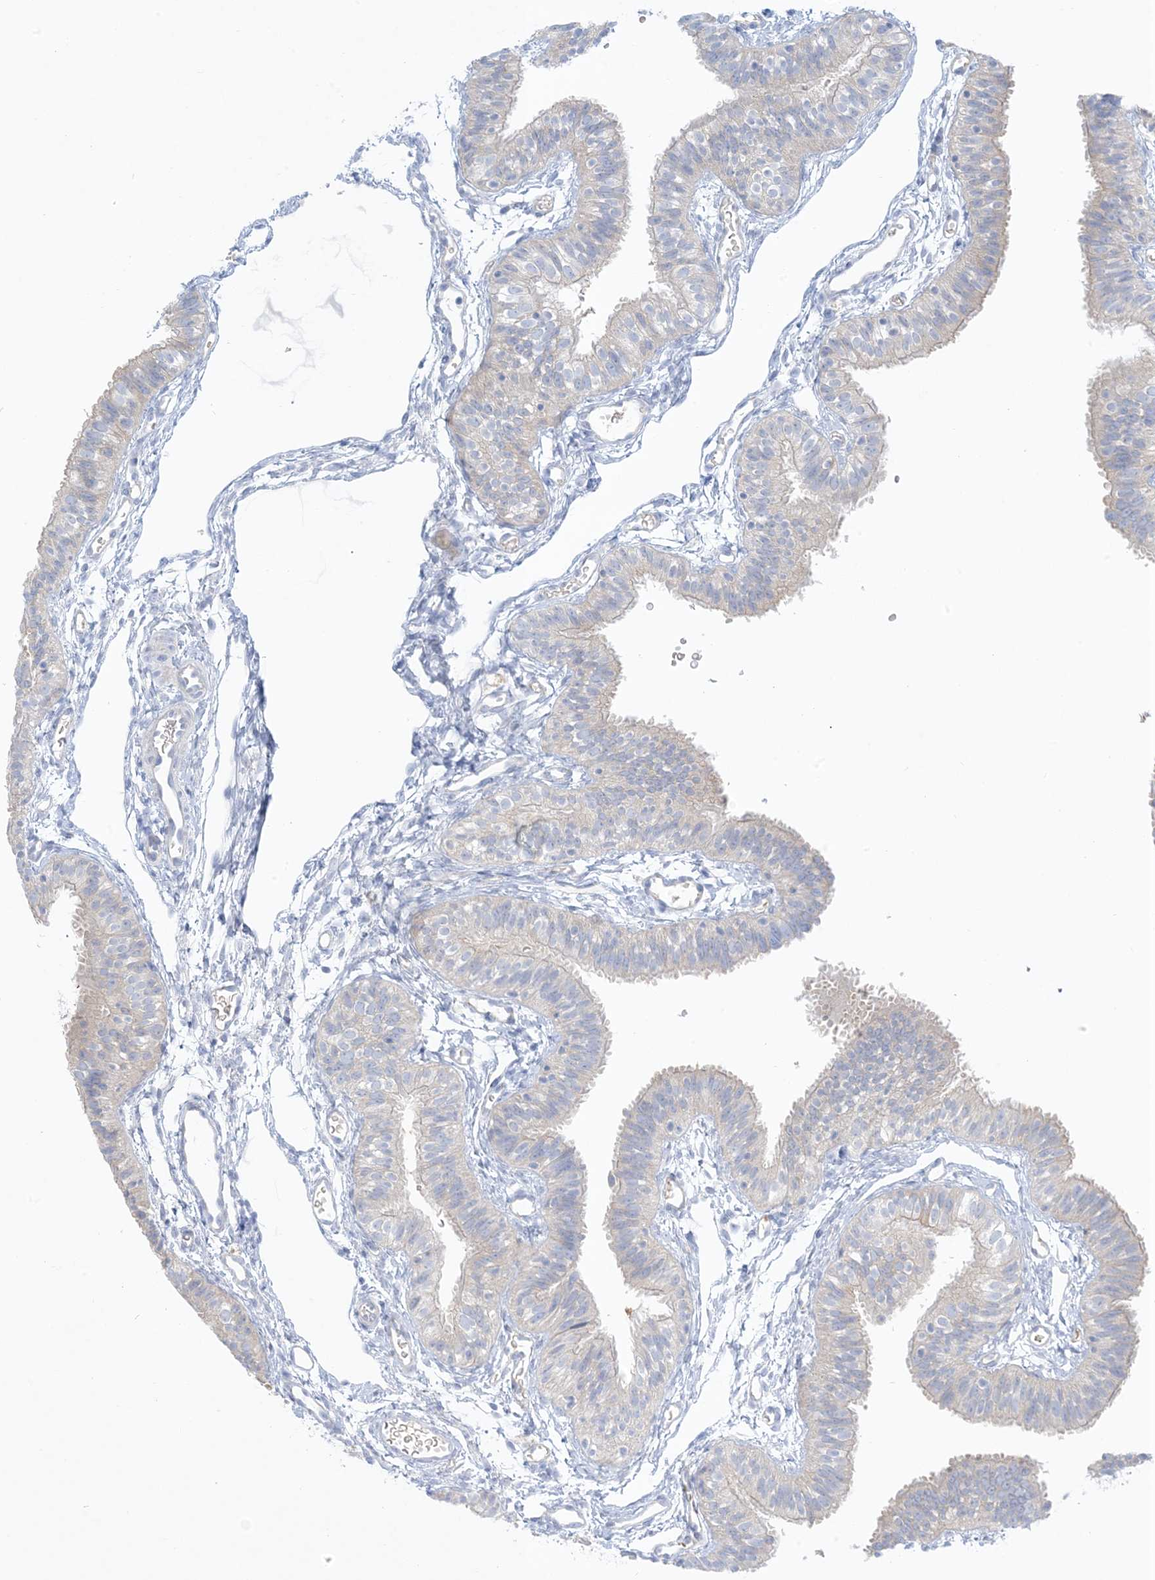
{"staining": {"intensity": "weak", "quantity": "25%-75%", "location": "cytoplasmic/membranous"}, "tissue": "fallopian tube", "cell_type": "Glandular cells", "image_type": "normal", "snomed": [{"axis": "morphology", "description": "Normal tissue, NOS"}, {"axis": "topography", "description": "Fallopian tube"}], "caption": "A brown stain shows weak cytoplasmic/membranous staining of a protein in glandular cells of unremarkable fallopian tube. The staining was performed using DAB, with brown indicating positive protein expression. Nuclei are stained blue with hematoxylin.", "gene": "XIRP2", "patient": {"sex": "female", "age": 35}}